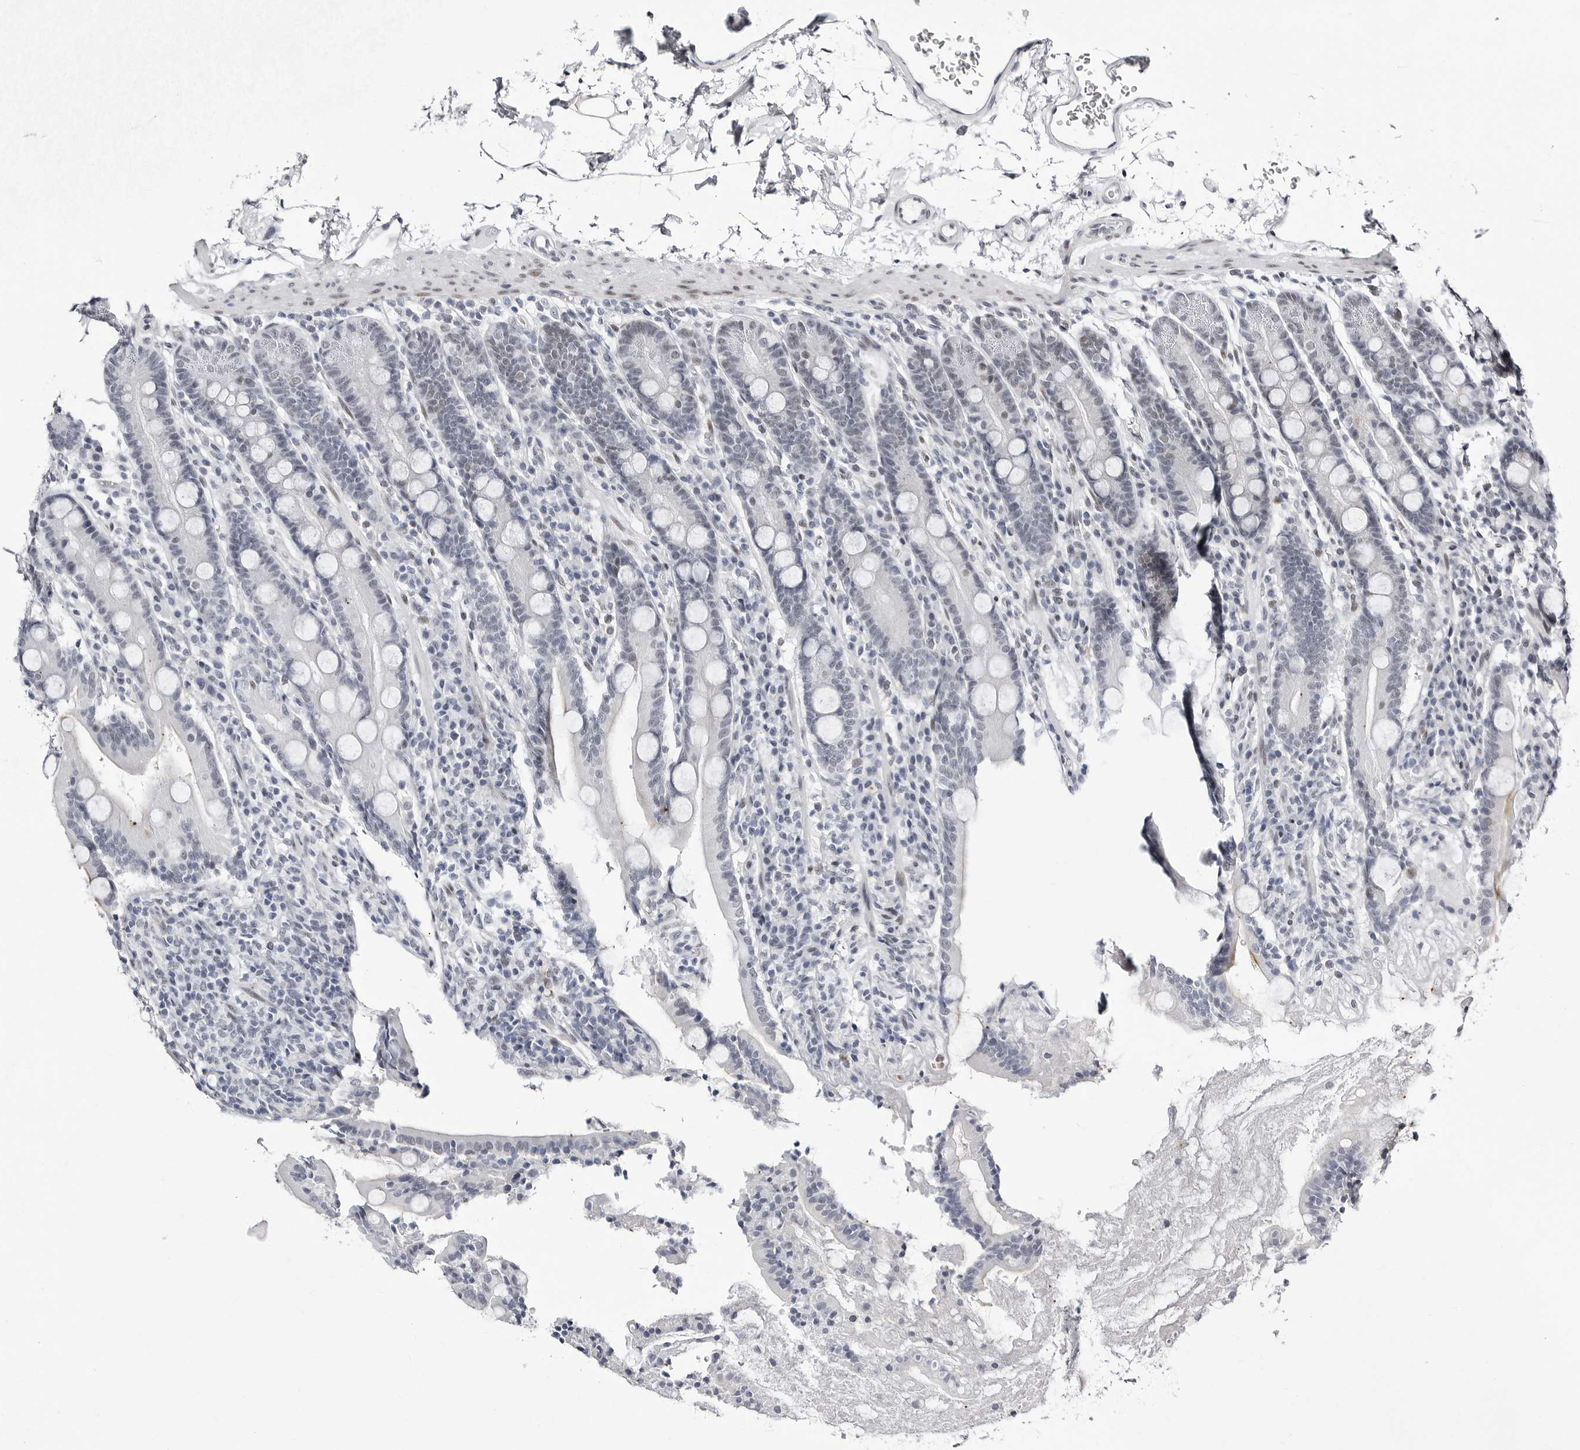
{"staining": {"intensity": "weak", "quantity": "<25%", "location": "nuclear"}, "tissue": "duodenum", "cell_type": "Glandular cells", "image_type": "normal", "snomed": [{"axis": "morphology", "description": "Normal tissue, NOS"}, {"axis": "topography", "description": "Duodenum"}], "caption": "Human duodenum stained for a protein using immunohistochemistry (IHC) demonstrates no expression in glandular cells.", "gene": "VEZF1", "patient": {"sex": "male", "age": 35}}